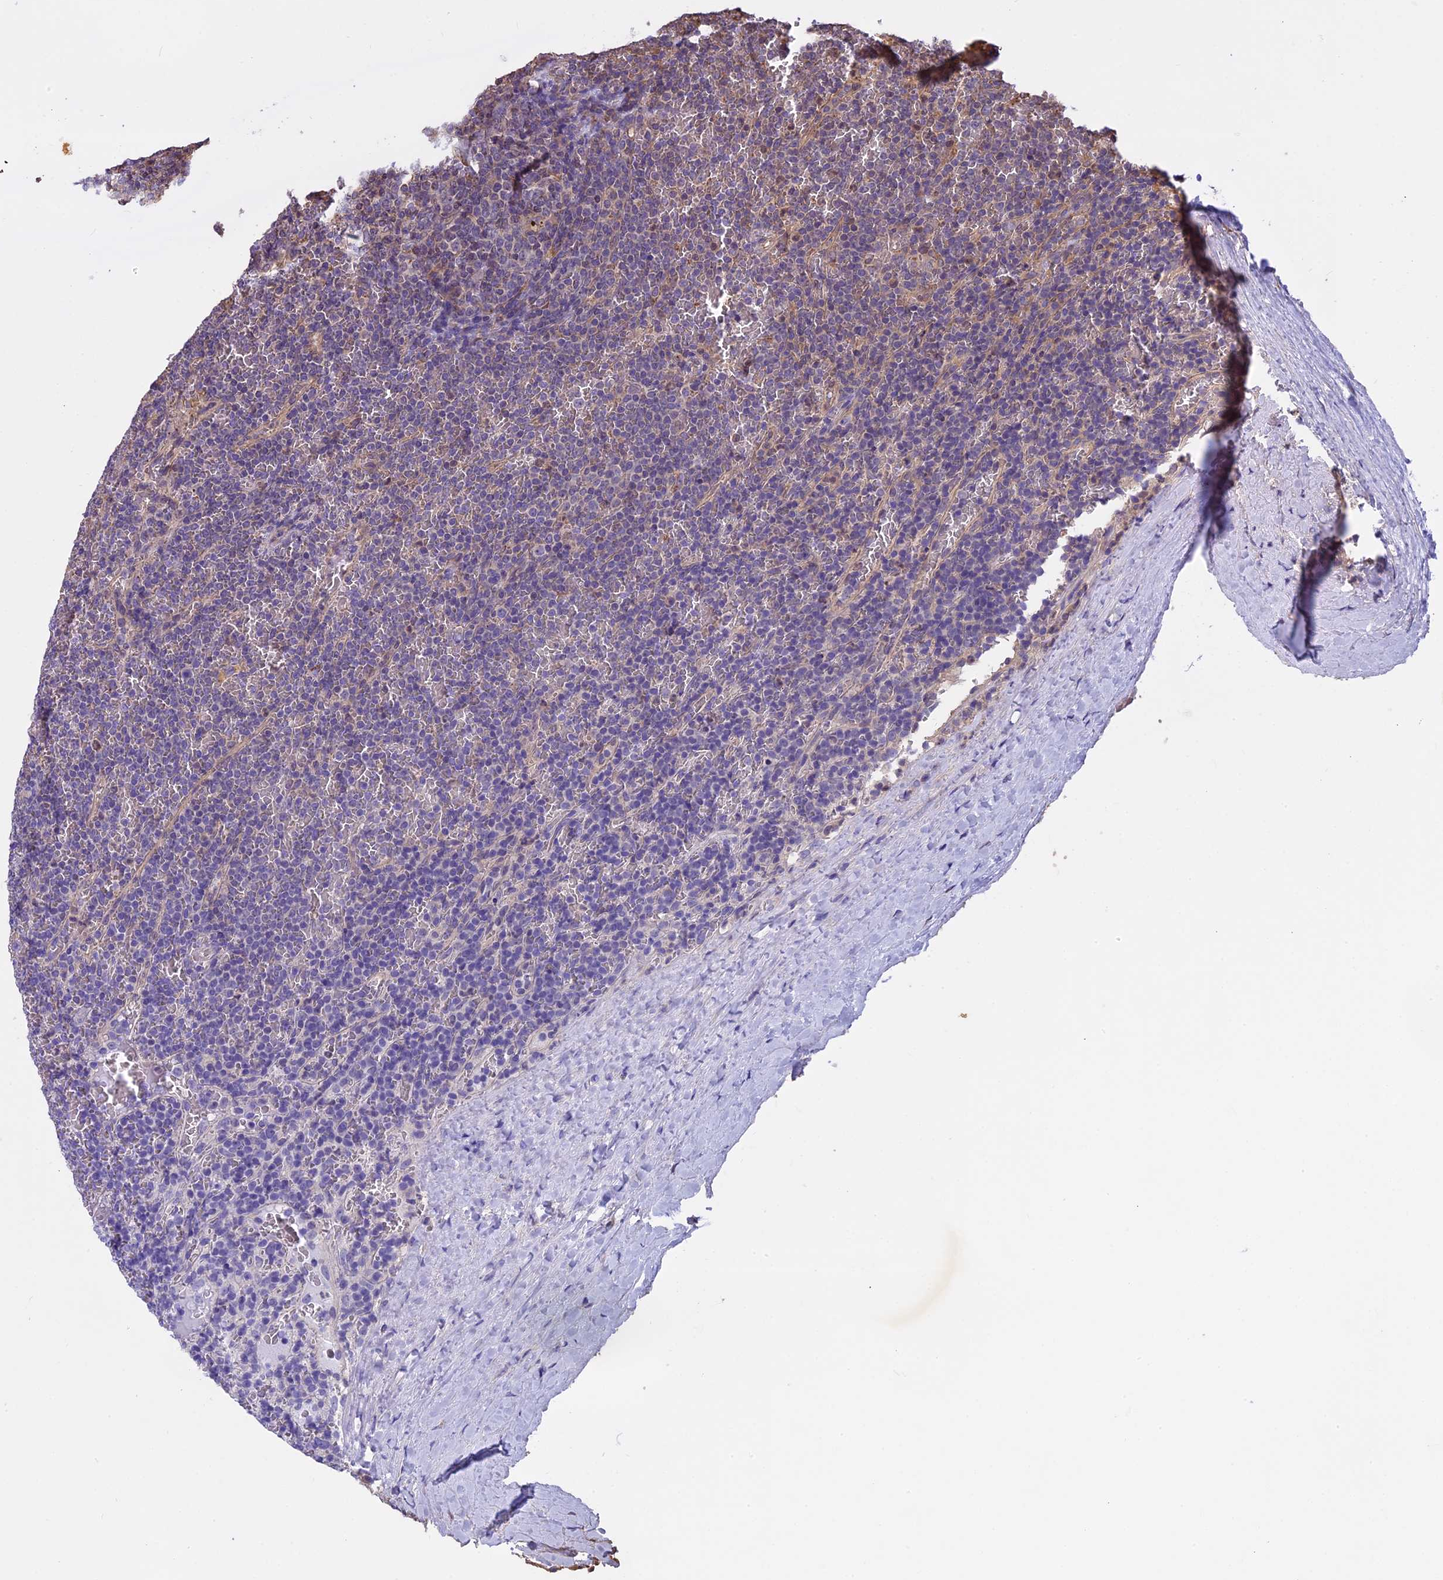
{"staining": {"intensity": "negative", "quantity": "none", "location": "none"}, "tissue": "lymphoma", "cell_type": "Tumor cells", "image_type": "cancer", "snomed": [{"axis": "morphology", "description": "Malignant lymphoma, non-Hodgkin's type, Low grade"}, {"axis": "topography", "description": "Spleen"}], "caption": "Immunohistochemistry histopathology image of lymphoma stained for a protein (brown), which reveals no expression in tumor cells.", "gene": "CHMP2A", "patient": {"sex": "female", "age": 19}}